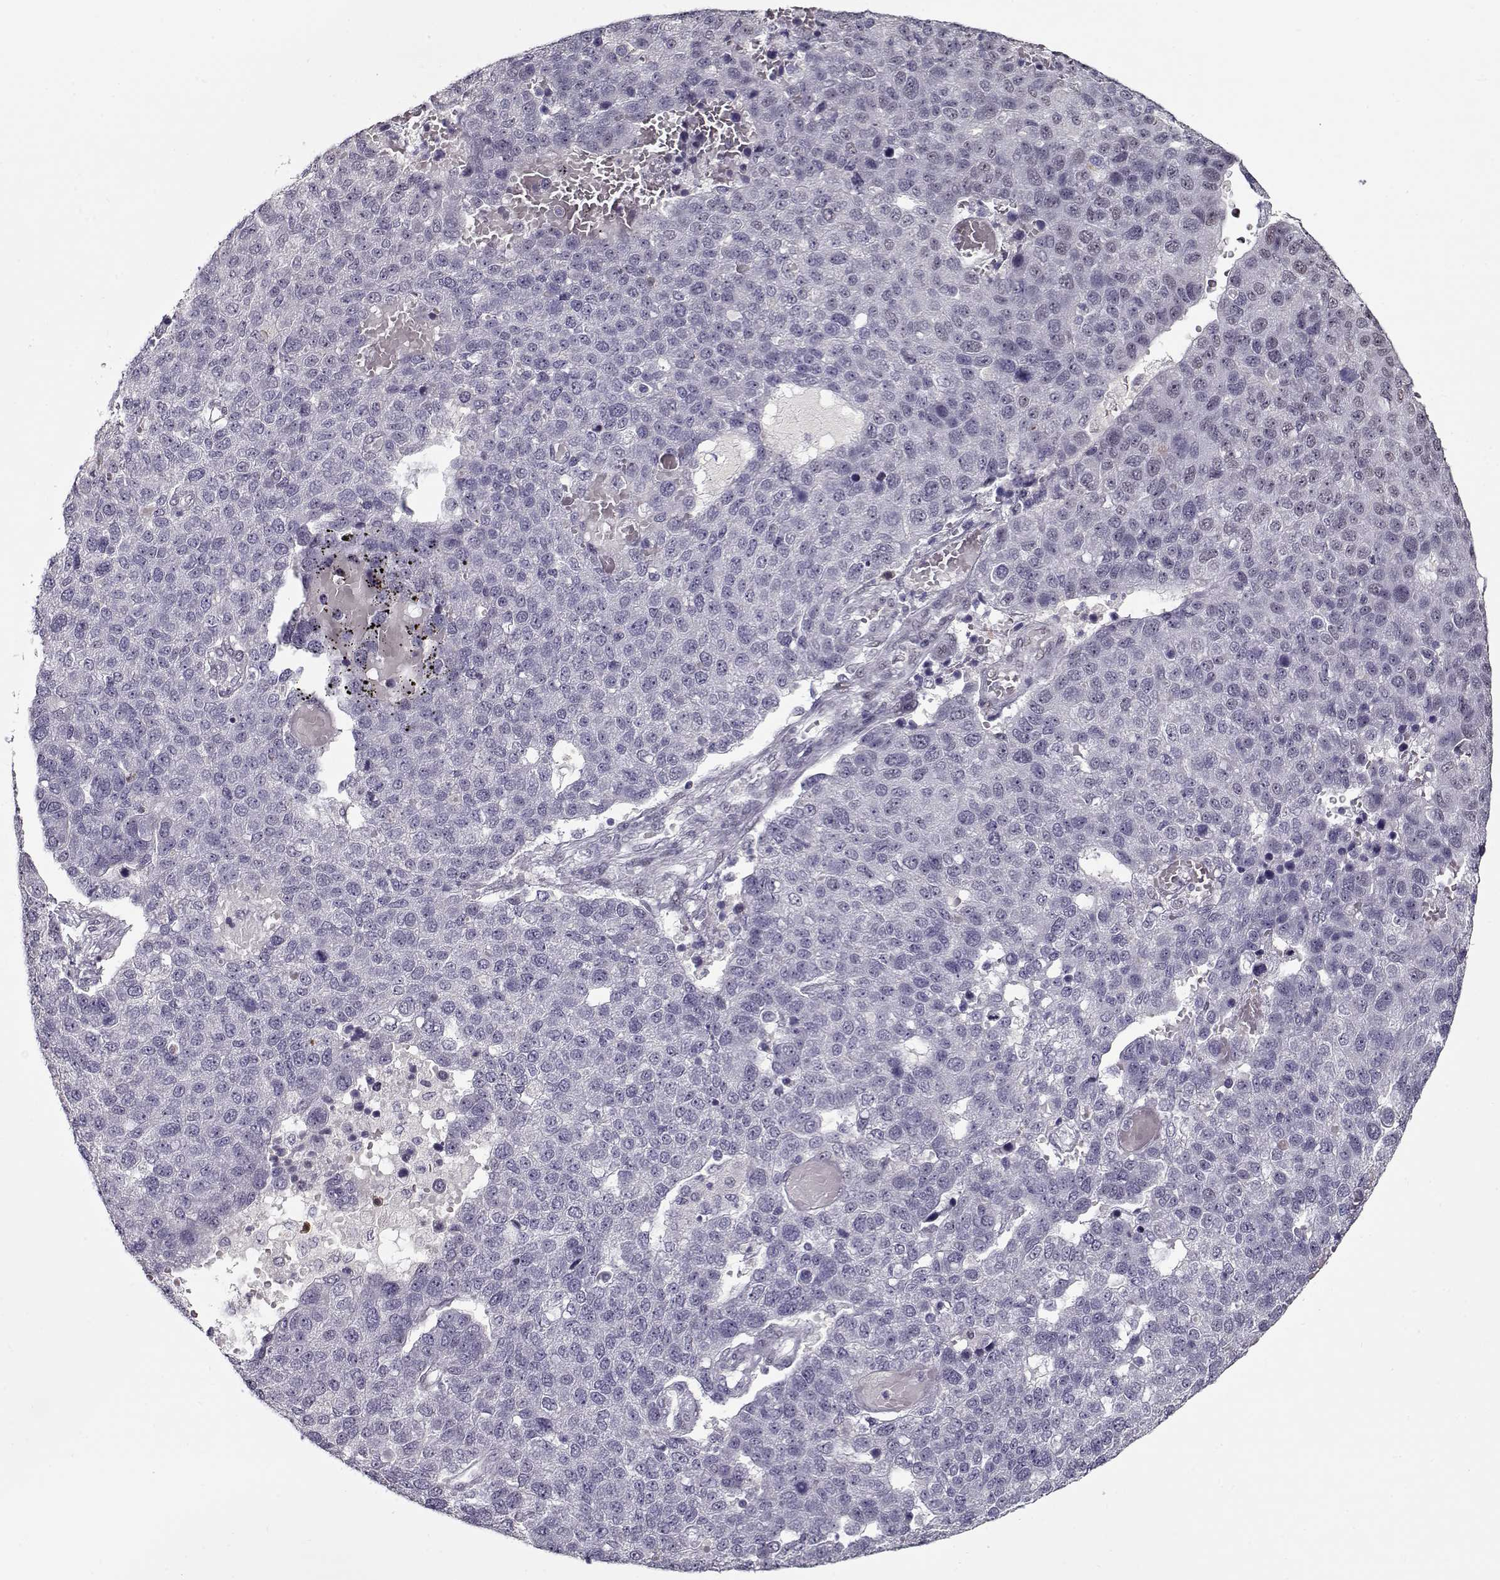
{"staining": {"intensity": "negative", "quantity": "none", "location": "none"}, "tissue": "pancreatic cancer", "cell_type": "Tumor cells", "image_type": "cancer", "snomed": [{"axis": "morphology", "description": "Adenocarcinoma, NOS"}, {"axis": "topography", "description": "Pancreas"}], "caption": "Tumor cells show no significant expression in pancreatic adenocarcinoma. (DAB (3,3'-diaminobenzidine) immunohistochemistry visualized using brightfield microscopy, high magnification).", "gene": "PRMT8", "patient": {"sex": "female", "age": 61}}